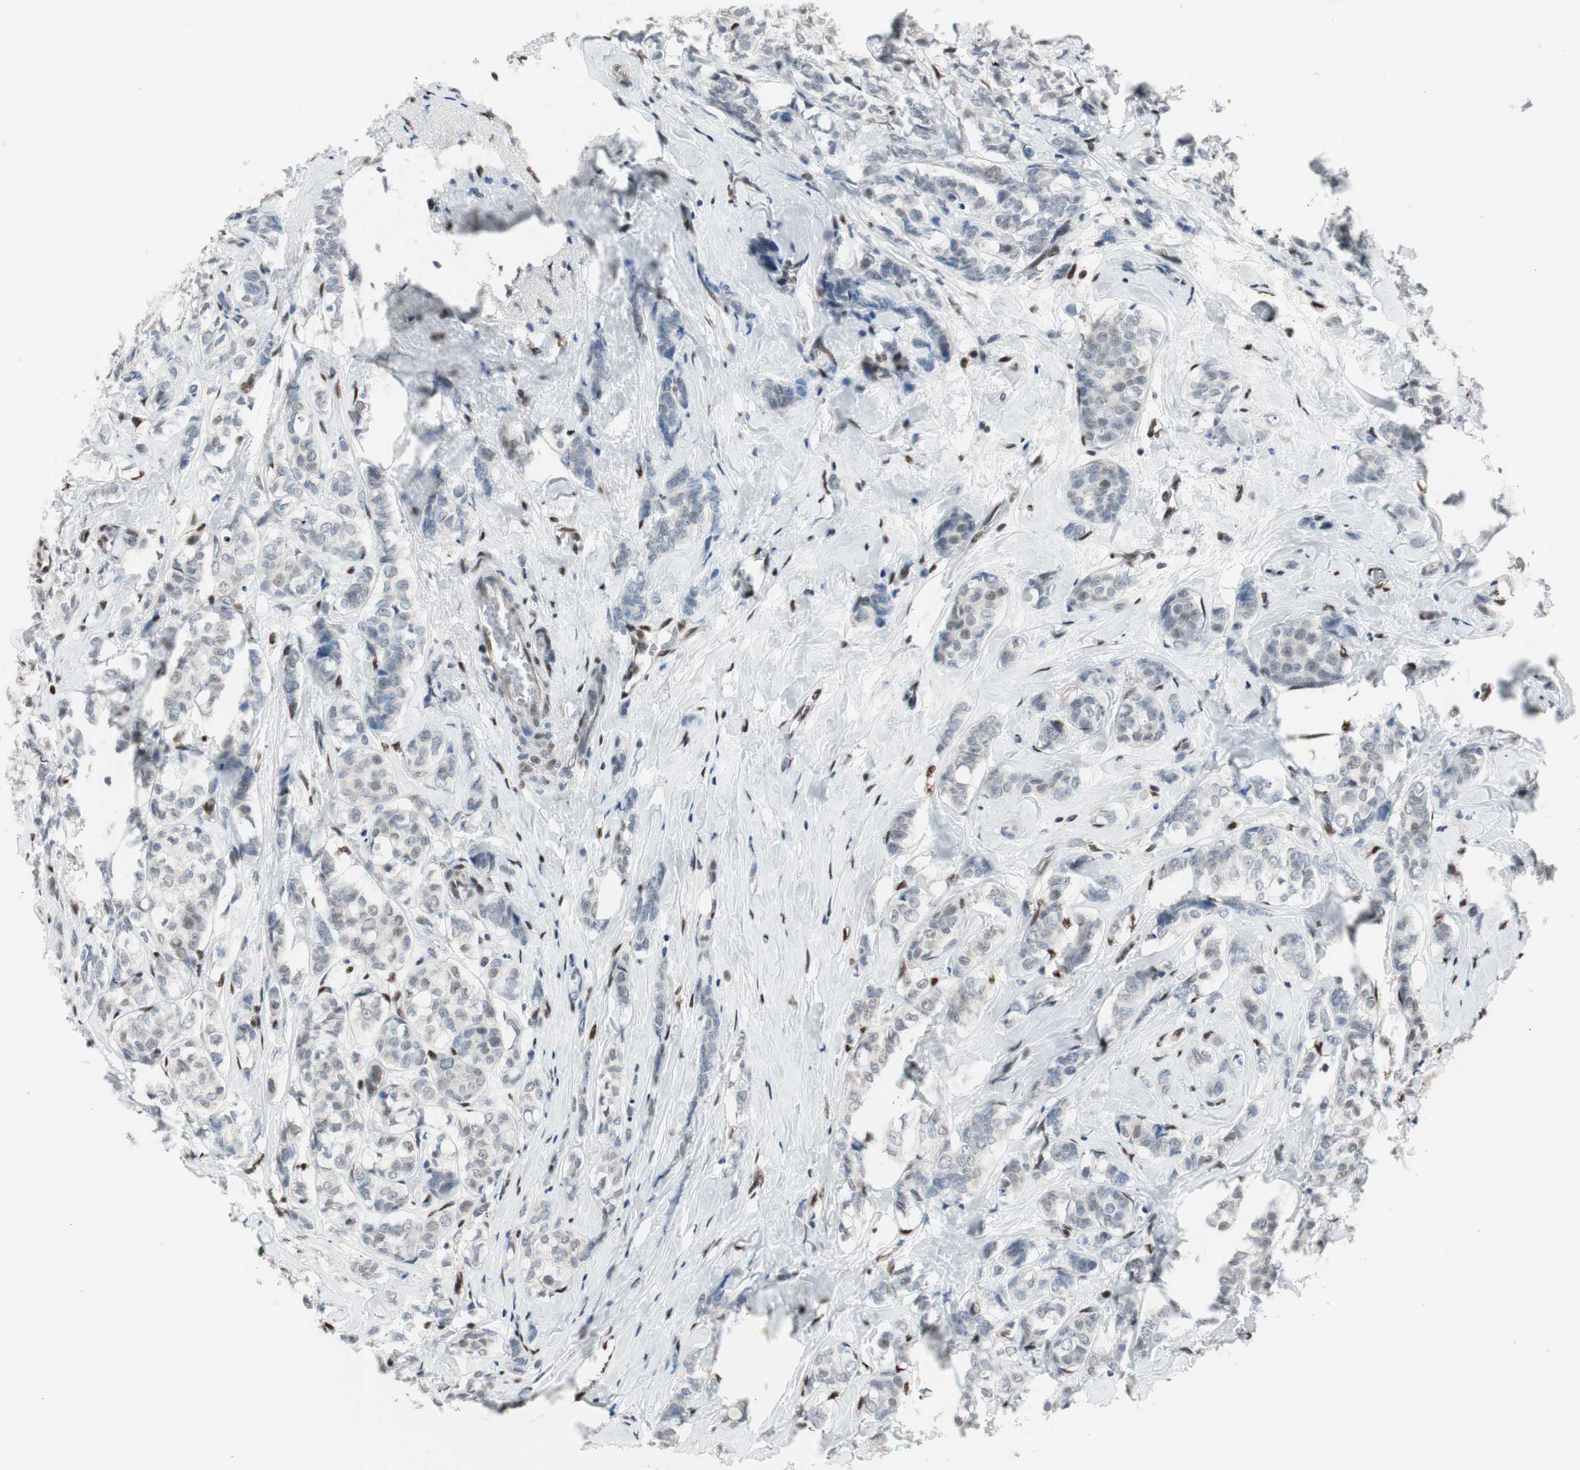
{"staining": {"intensity": "negative", "quantity": "none", "location": "none"}, "tissue": "breast cancer", "cell_type": "Tumor cells", "image_type": "cancer", "snomed": [{"axis": "morphology", "description": "Lobular carcinoma"}, {"axis": "topography", "description": "Breast"}], "caption": "The IHC image has no significant expression in tumor cells of breast cancer (lobular carcinoma) tissue.", "gene": "PML", "patient": {"sex": "female", "age": 60}}